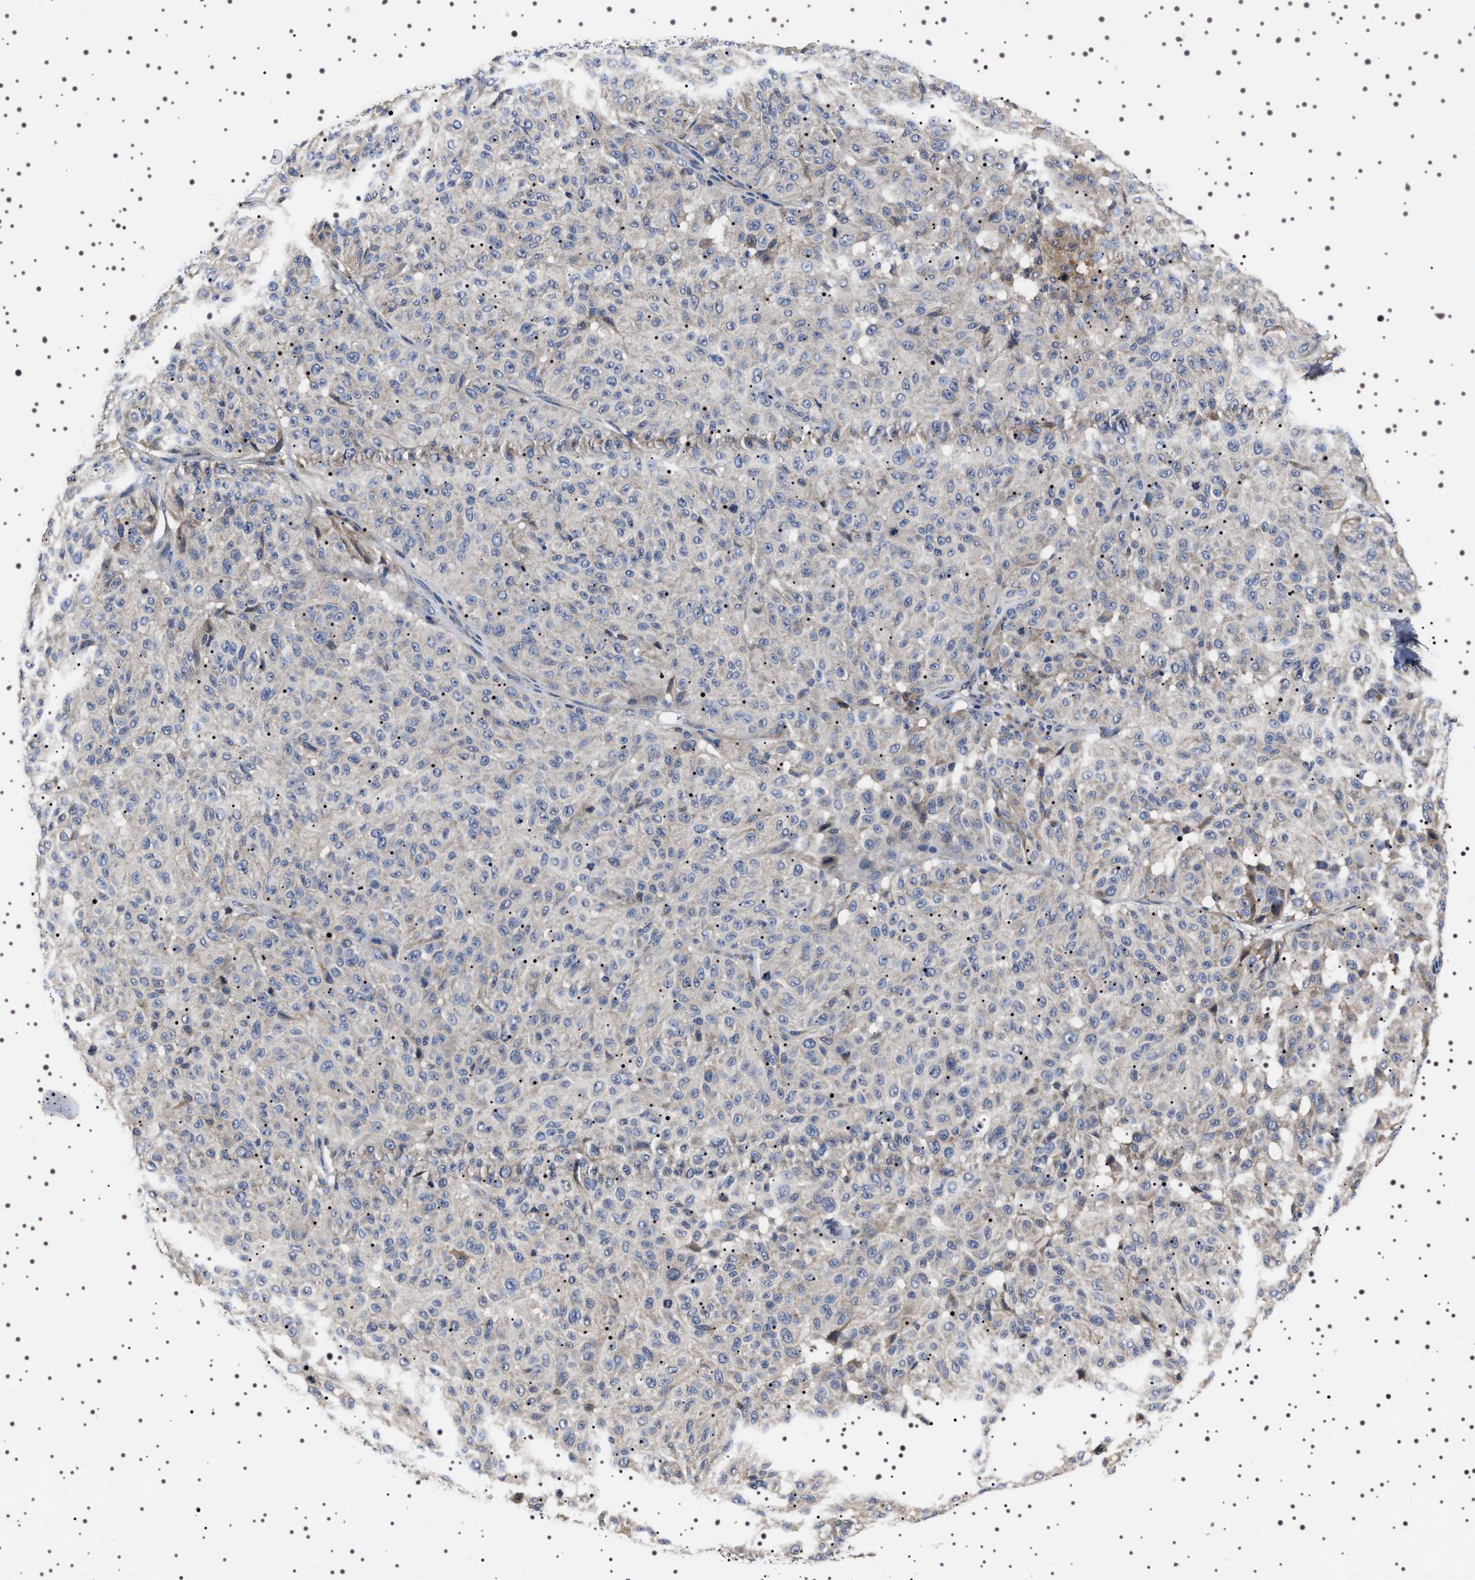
{"staining": {"intensity": "negative", "quantity": "none", "location": "none"}, "tissue": "melanoma", "cell_type": "Tumor cells", "image_type": "cancer", "snomed": [{"axis": "morphology", "description": "Malignant melanoma, NOS"}, {"axis": "topography", "description": "Skin"}], "caption": "IHC of human malignant melanoma demonstrates no staining in tumor cells.", "gene": "TARBP1", "patient": {"sex": "female", "age": 46}}